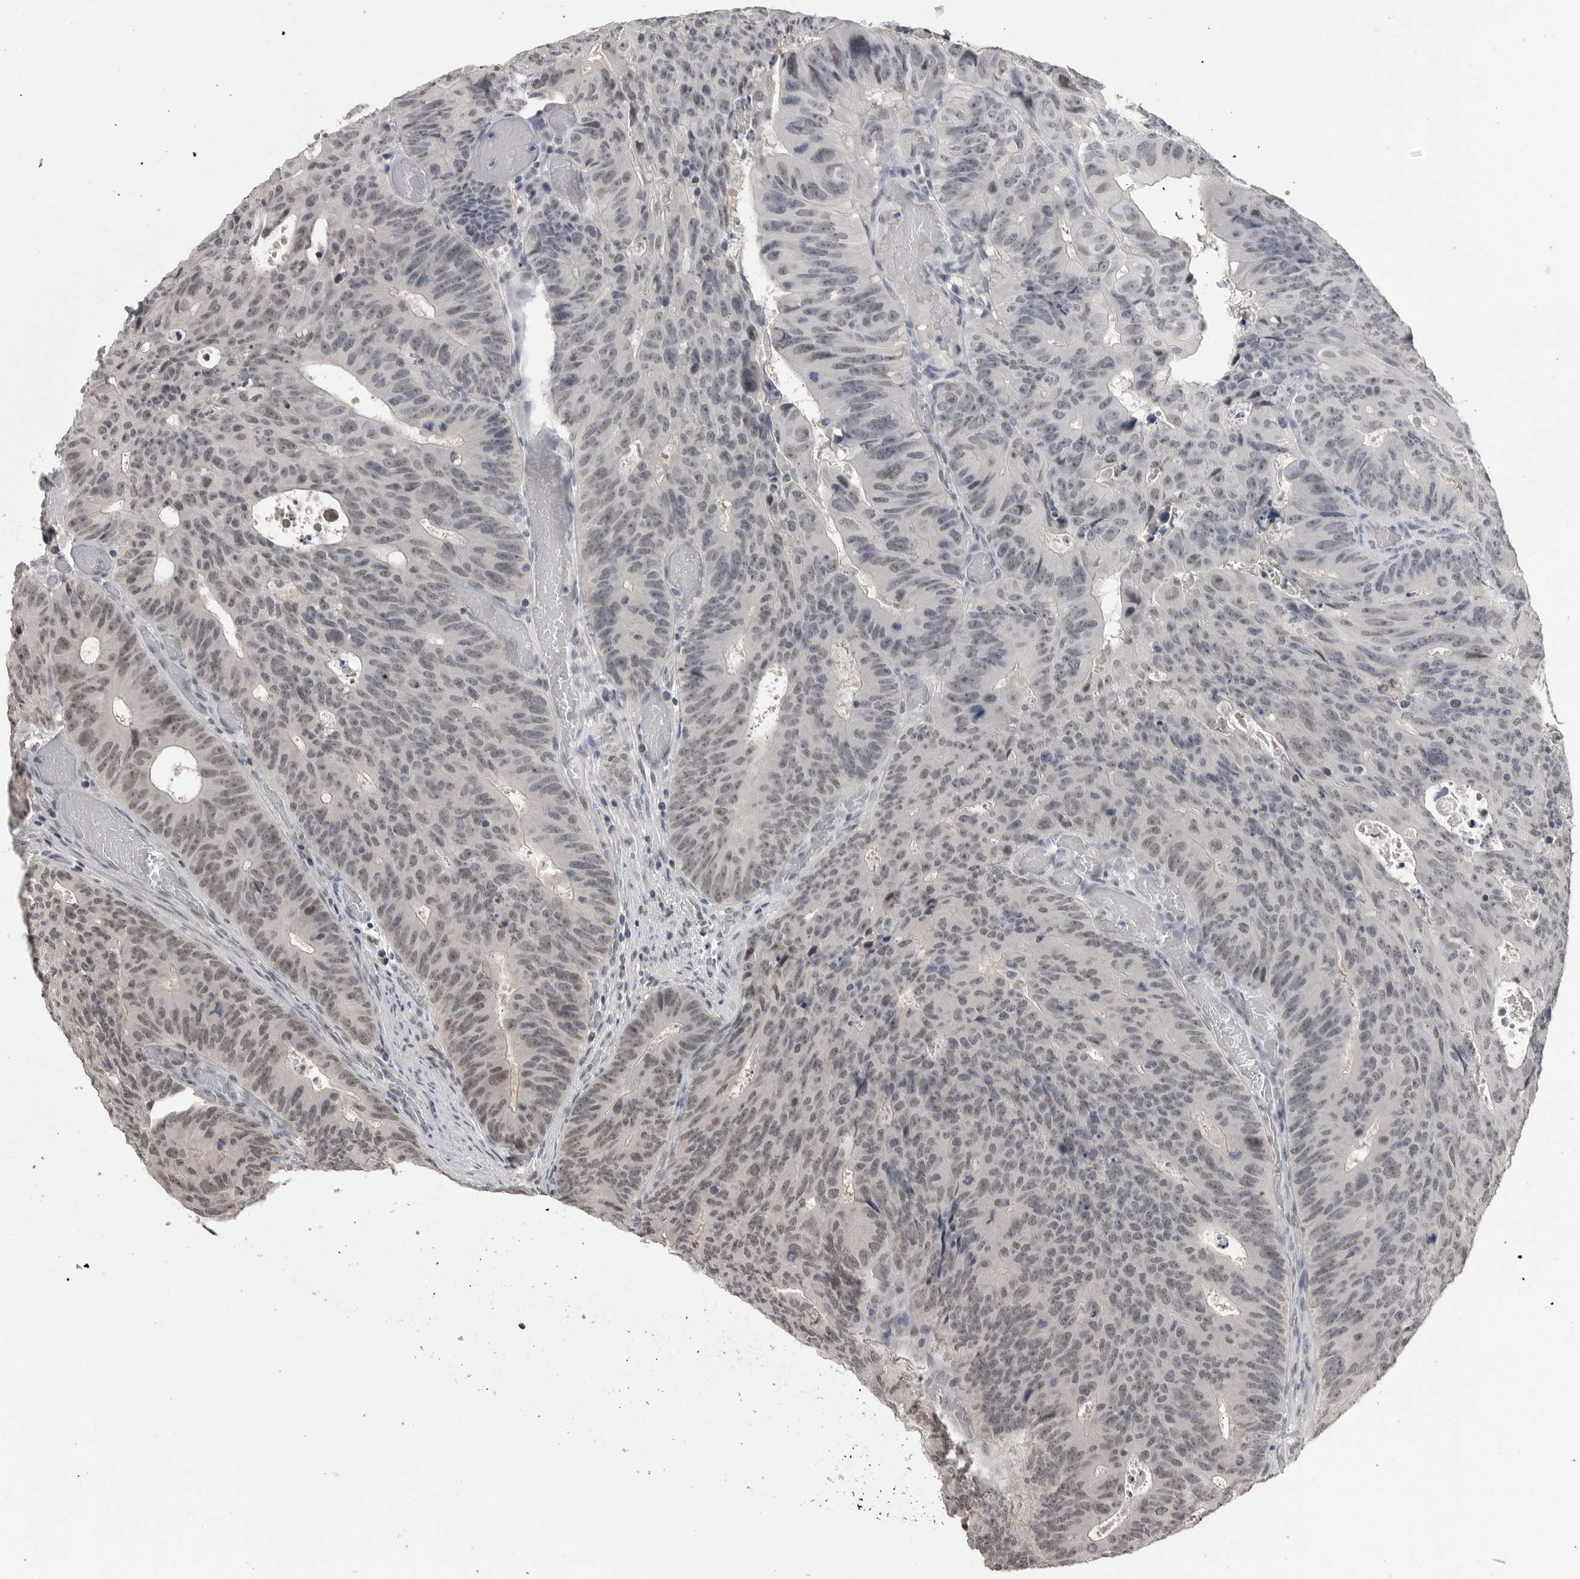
{"staining": {"intensity": "weak", "quantity": "25%-75%", "location": "nuclear"}, "tissue": "colorectal cancer", "cell_type": "Tumor cells", "image_type": "cancer", "snomed": [{"axis": "morphology", "description": "Adenocarcinoma, NOS"}, {"axis": "topography", "description": "Colon"}], "caption": "Weak nuclear protein expression is seen in approximately 25%-75% of tumor cells in adenocarcinoma (colorectal).", "gene": "DLG2", "patient": {"sex": "male", "age": 87}}